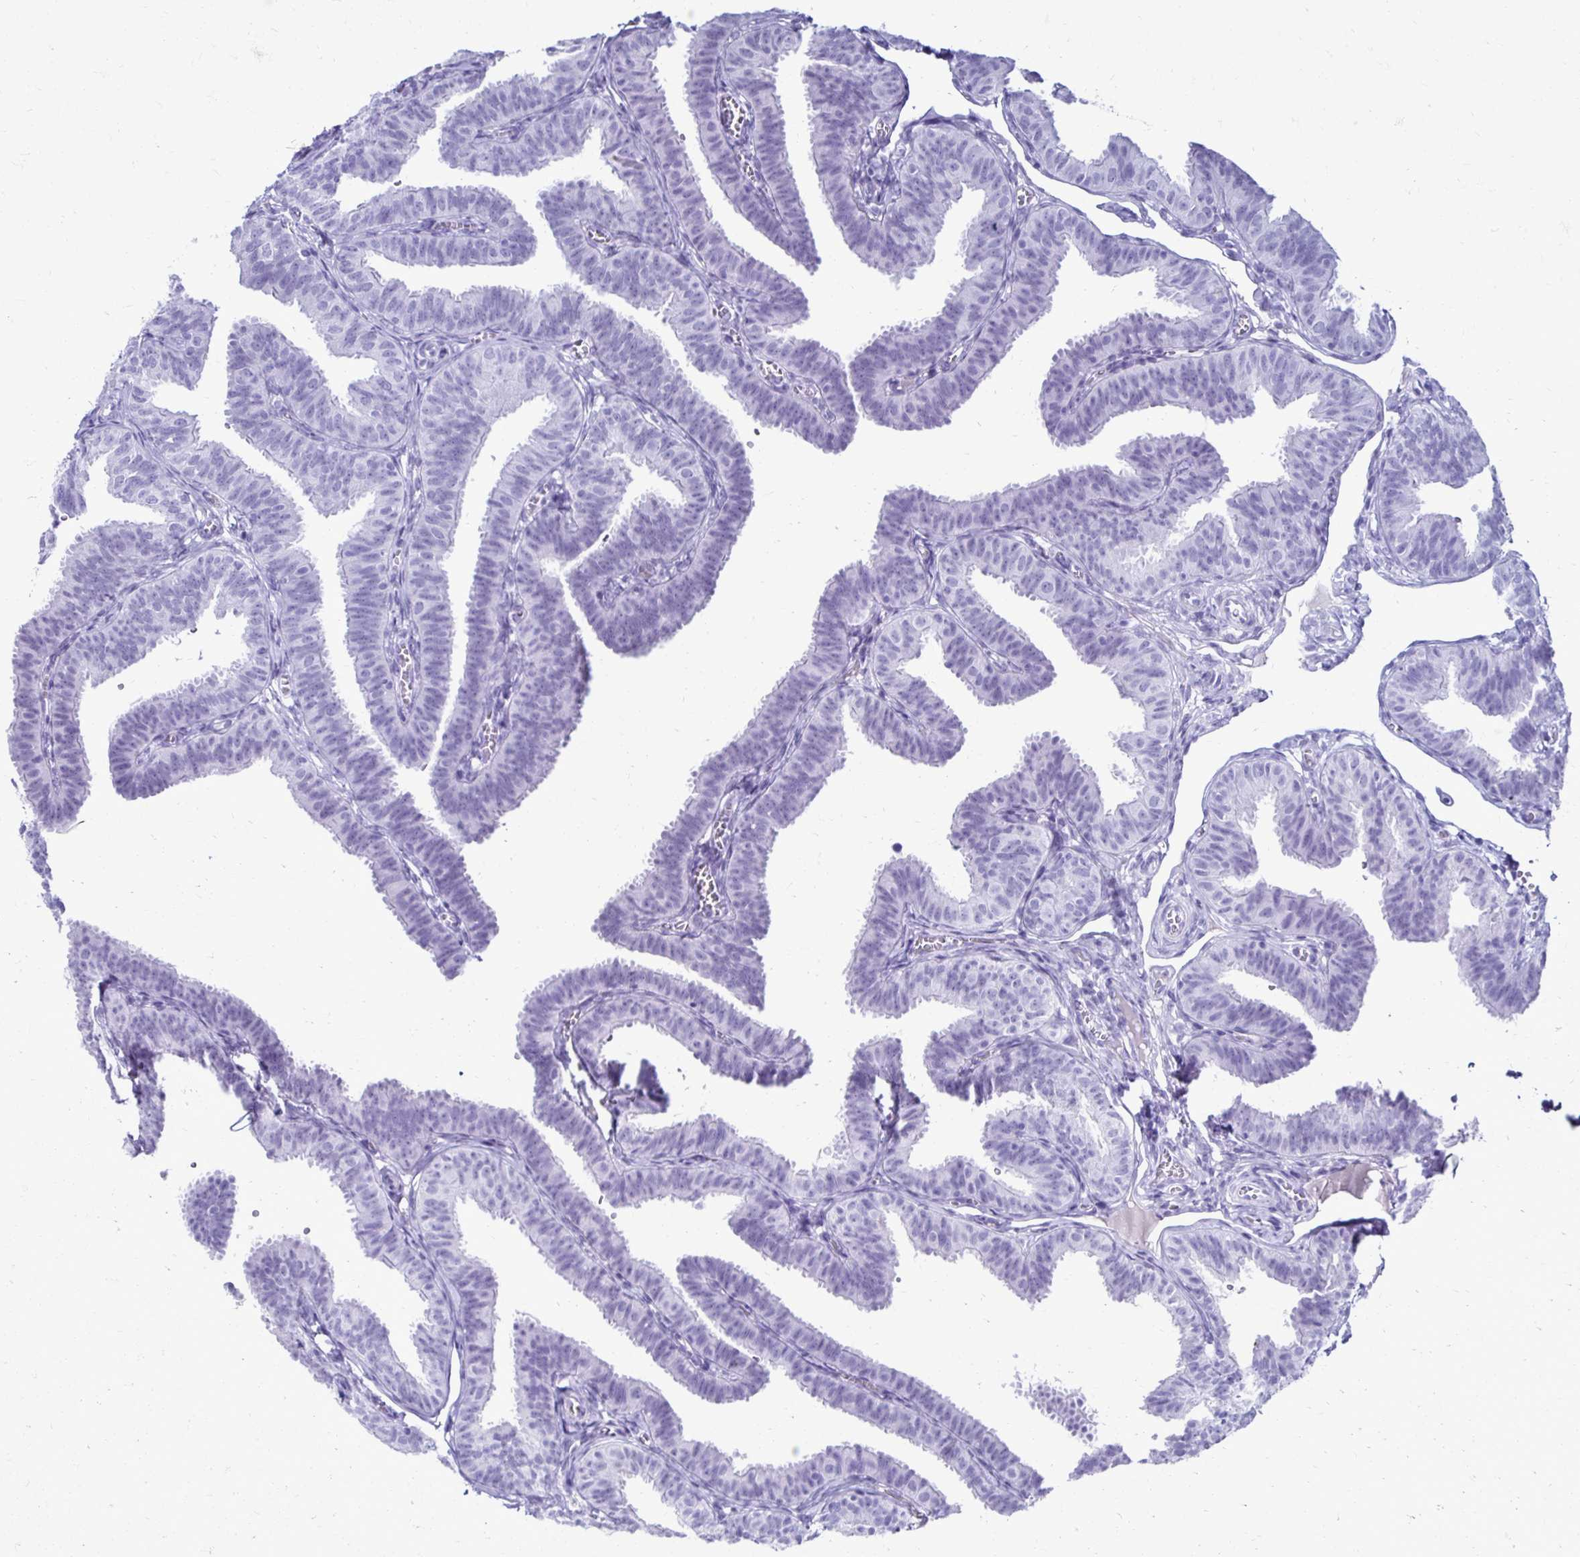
{"staining": {"intensity": "negative", "quantity": "none", "location": "none"}, "tissue": "fallopian tube", "cell_type": "Glandular cells", "image_type": "normal", "snomed": [{"axis": "morphology", "description": "Normal tissue, NOS"}, {"axis": "topography", "description": "Fallopian tube"}], "caption": "There is no significant expression in glandular cells of fallopian tube. (IHC, brightfield microscopy, high magnification).", "gene": "CST5", "patient": {"sex": "female", "age": 25}}